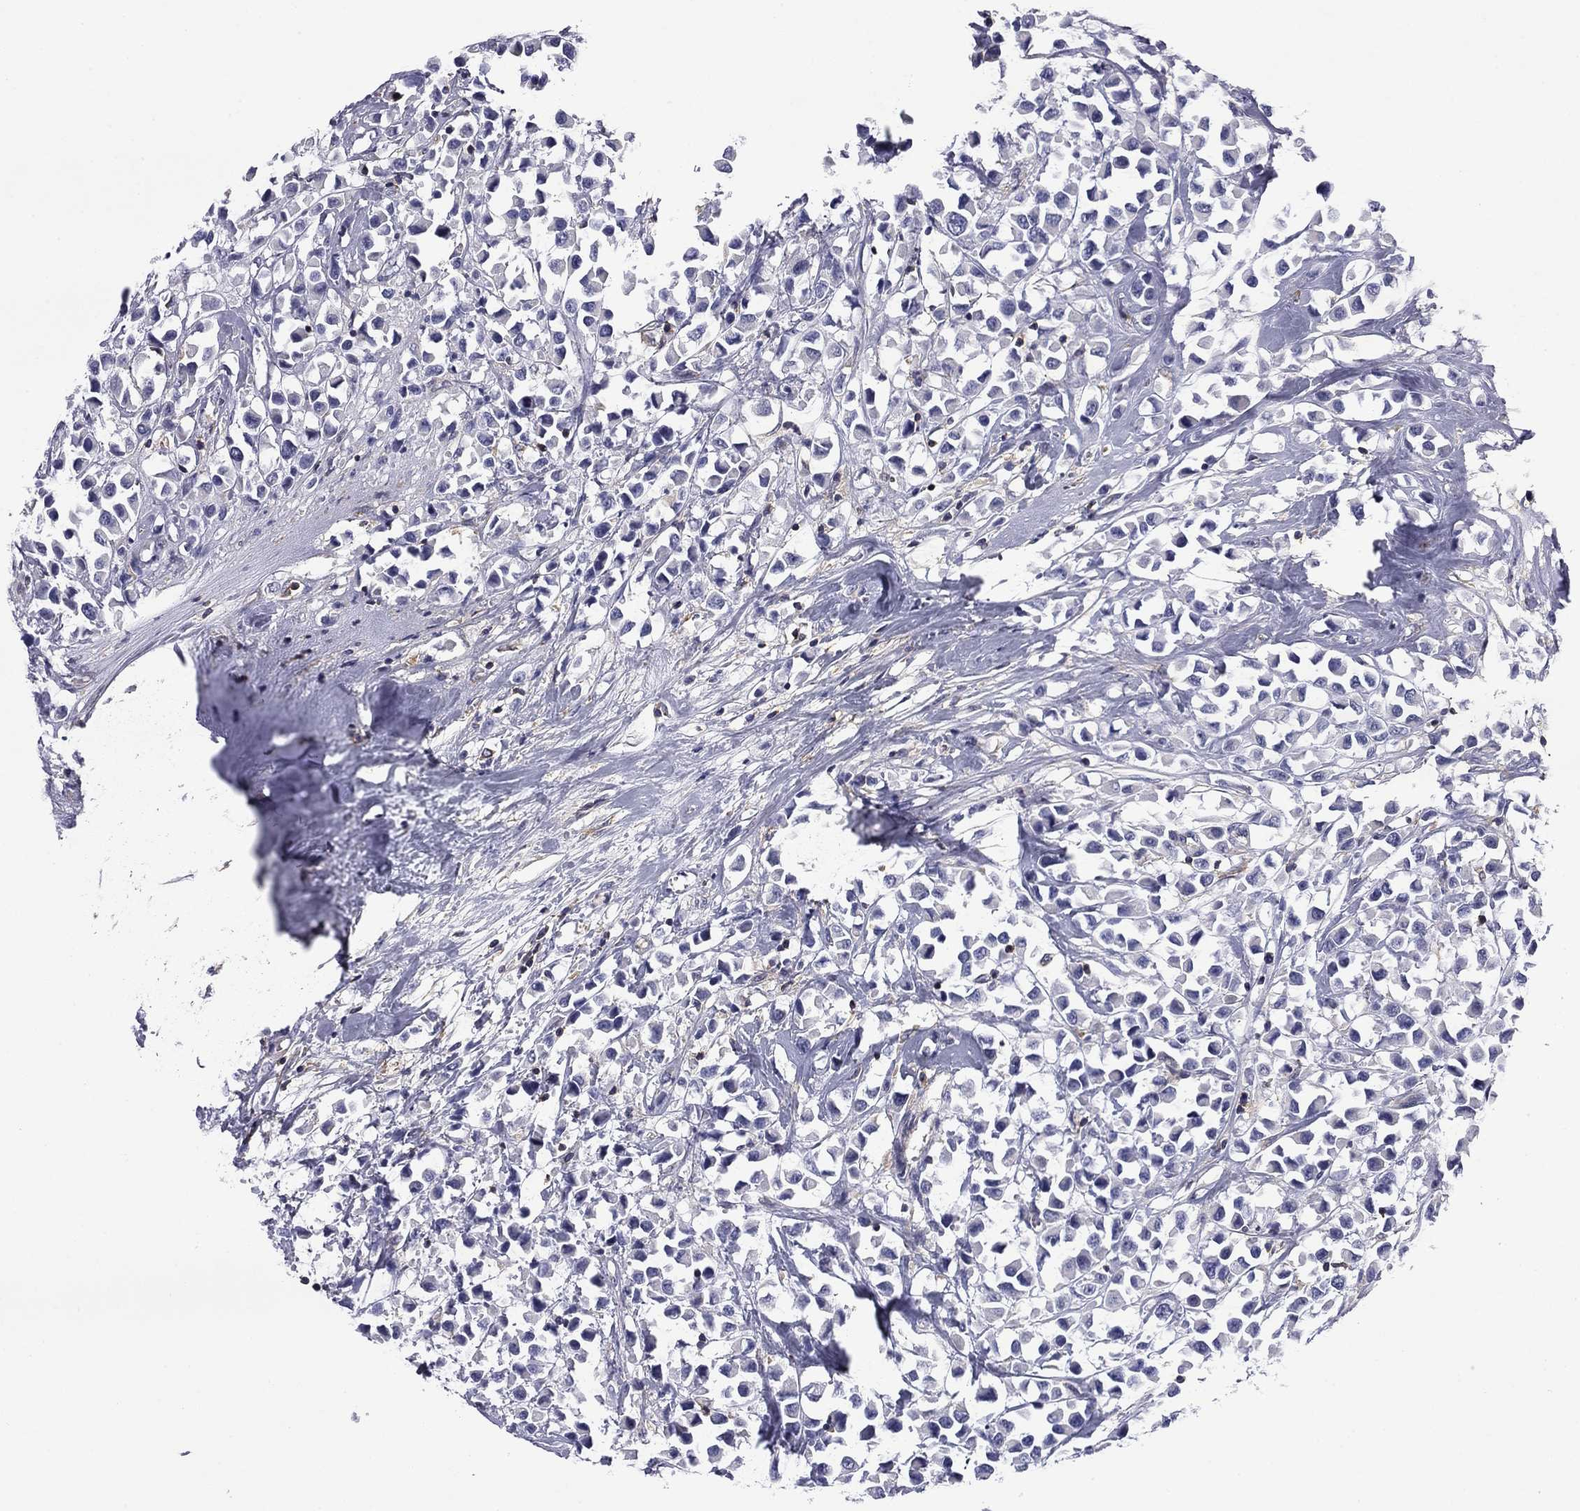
{"staining": {"intensity": "negative", "quantity": "none", "location": "none"}, "tissue": "breast cancer", "cell_type": "Tumor cells", "image_type": "cancer", "snomed": [{"axis": "morphology", "description": "Duct carcinoma"}, {"axis": "topography", "description": "Breast"}], "caption": "IHC image of neoplastic tissue: breast cancer stained with DAB (3,3'-diaminobenzidine) shows no significant protein positivity in tumor cells.", "gene": "ARHGAP45", "patient": {"sex": "female", "age": 61}}